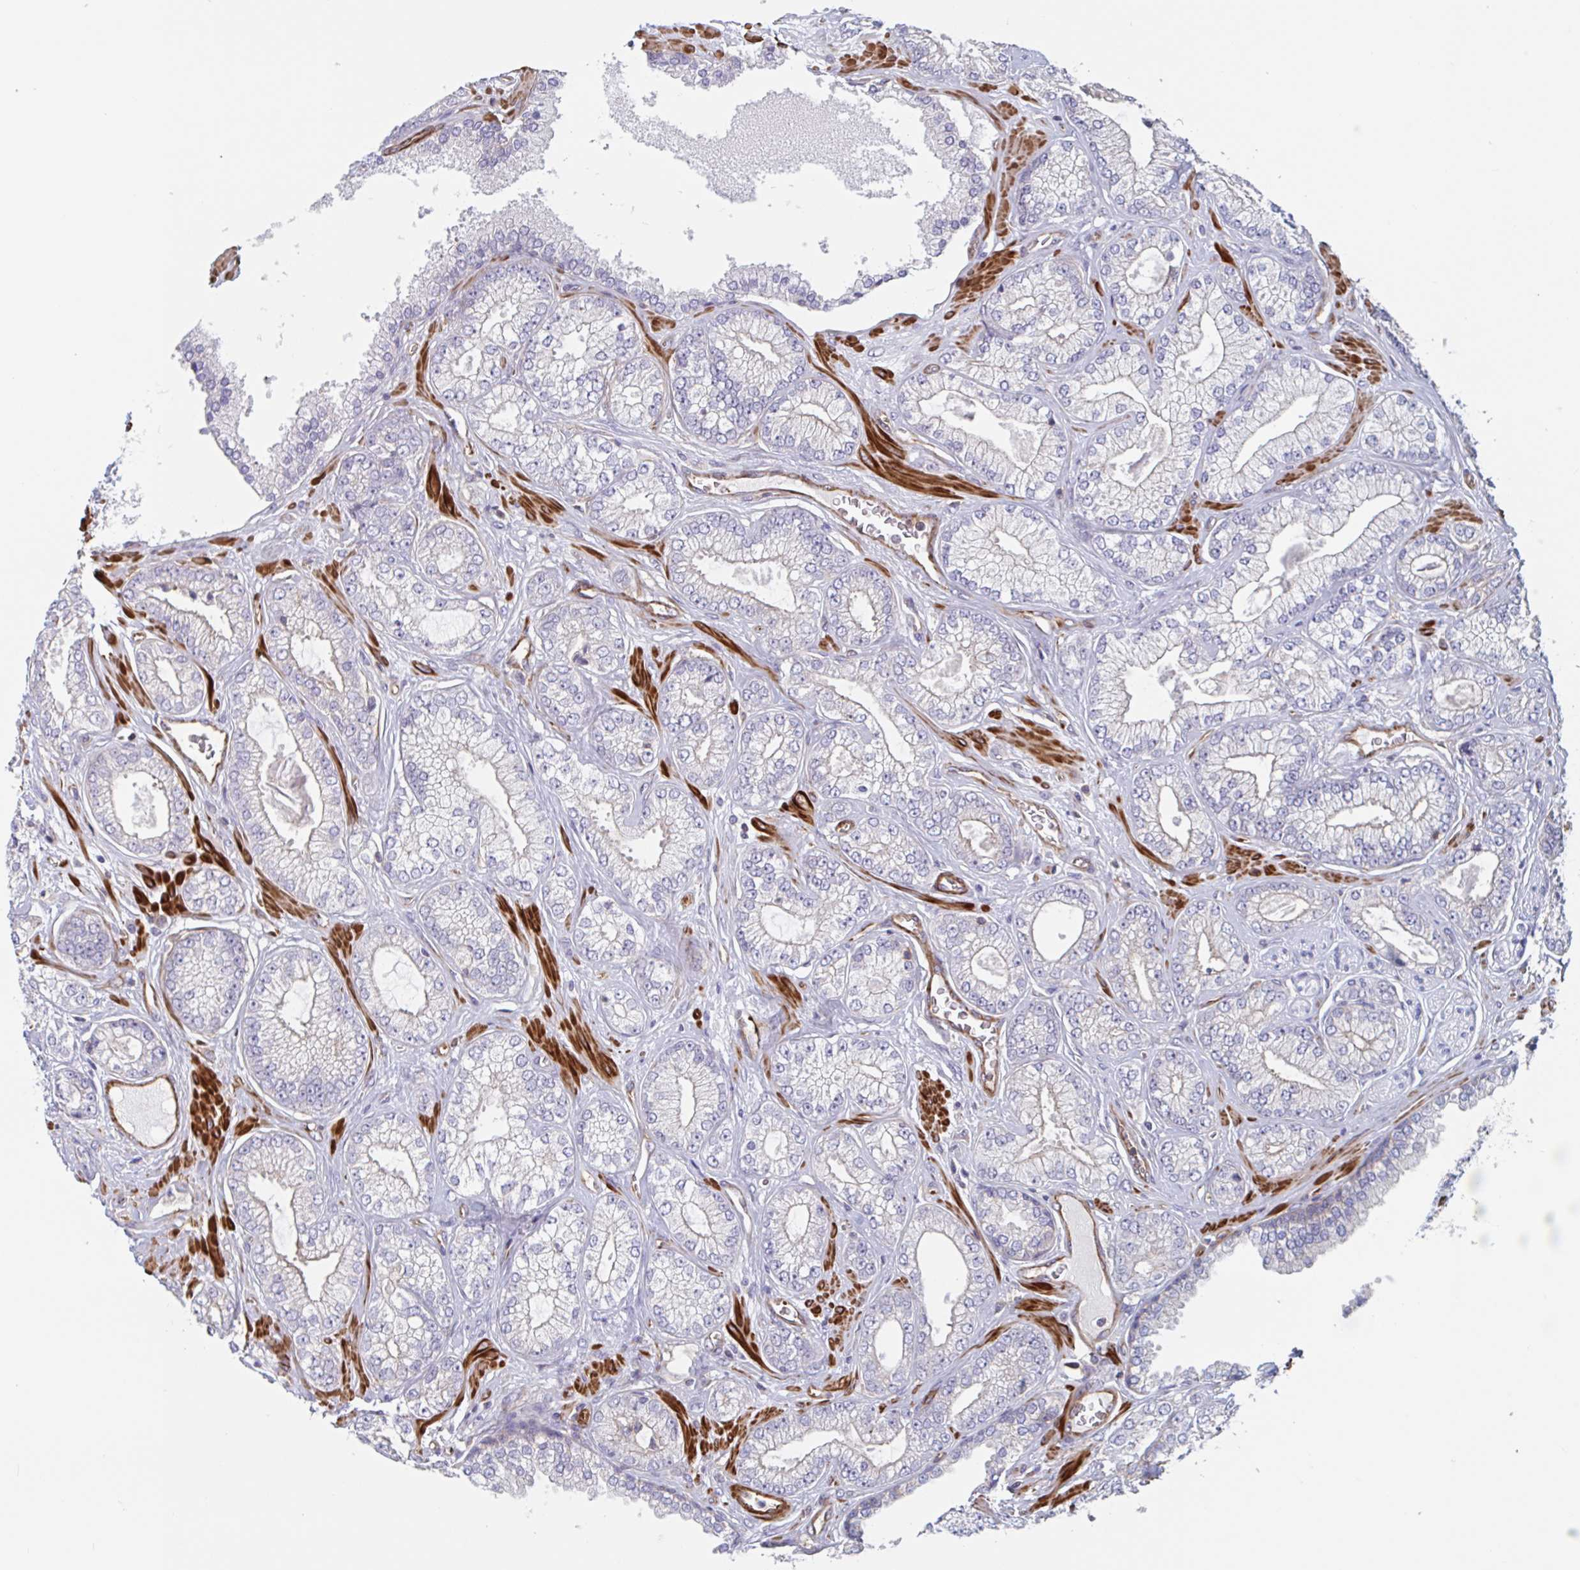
{"staining": {"intensity": "negative", "quantity": "none", "location": "none"}, "tissue": "prostate cancer", "cell_type": "Tumor cells", "image_type": "cancer", "snomed": [{"axis": "morphology", "description": "Adenocarcinoma, High grade"}, {"axis": "topography", "description": "Prostate"}], "caption": "DAB immunohistochemical staining of human prostate cancer (high-grade adenocarcinoma) shows no significant expression in tumor cells.", "gene": "SHISA7", "patient": {"sex": "male", "age": 66}}